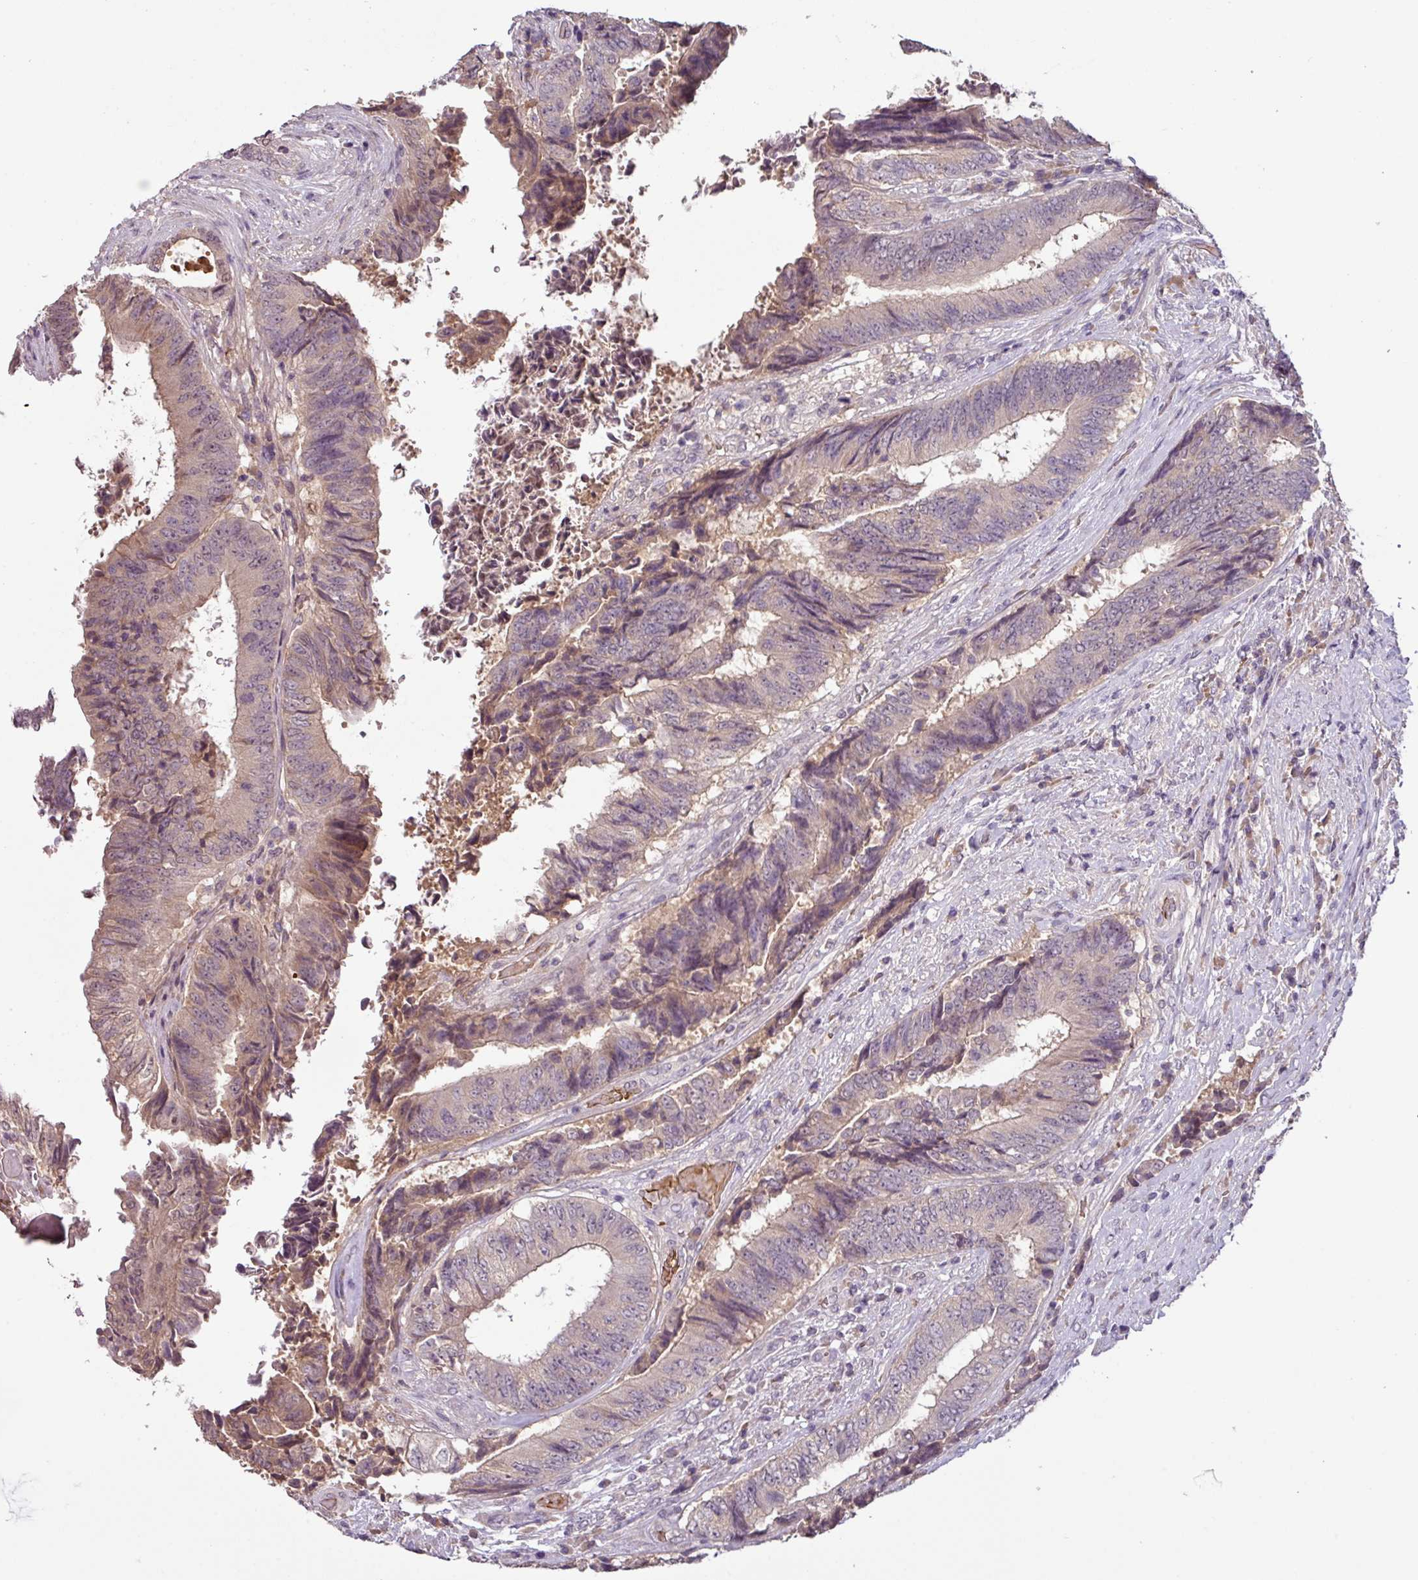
{"staining": {"intensity": "weak", "quantity": "<25%", "location": "cytoplasmic/membranous"}, "tissue": "colorectal cancer", "cell_type": "Tumor cells", "image_type": "cancer", "snomed": [{"axis": "morphology", "description": "Adenocarcinoma, NOS"}, {"axis": "topography", "description": "Rectum"}], "caption": "Human colorectal cancer stained for a protein using IHC exhibits no positivity in tumor cells.", "gene": "SLC5A10", "patient": {"sex": "male", "age": 72}}